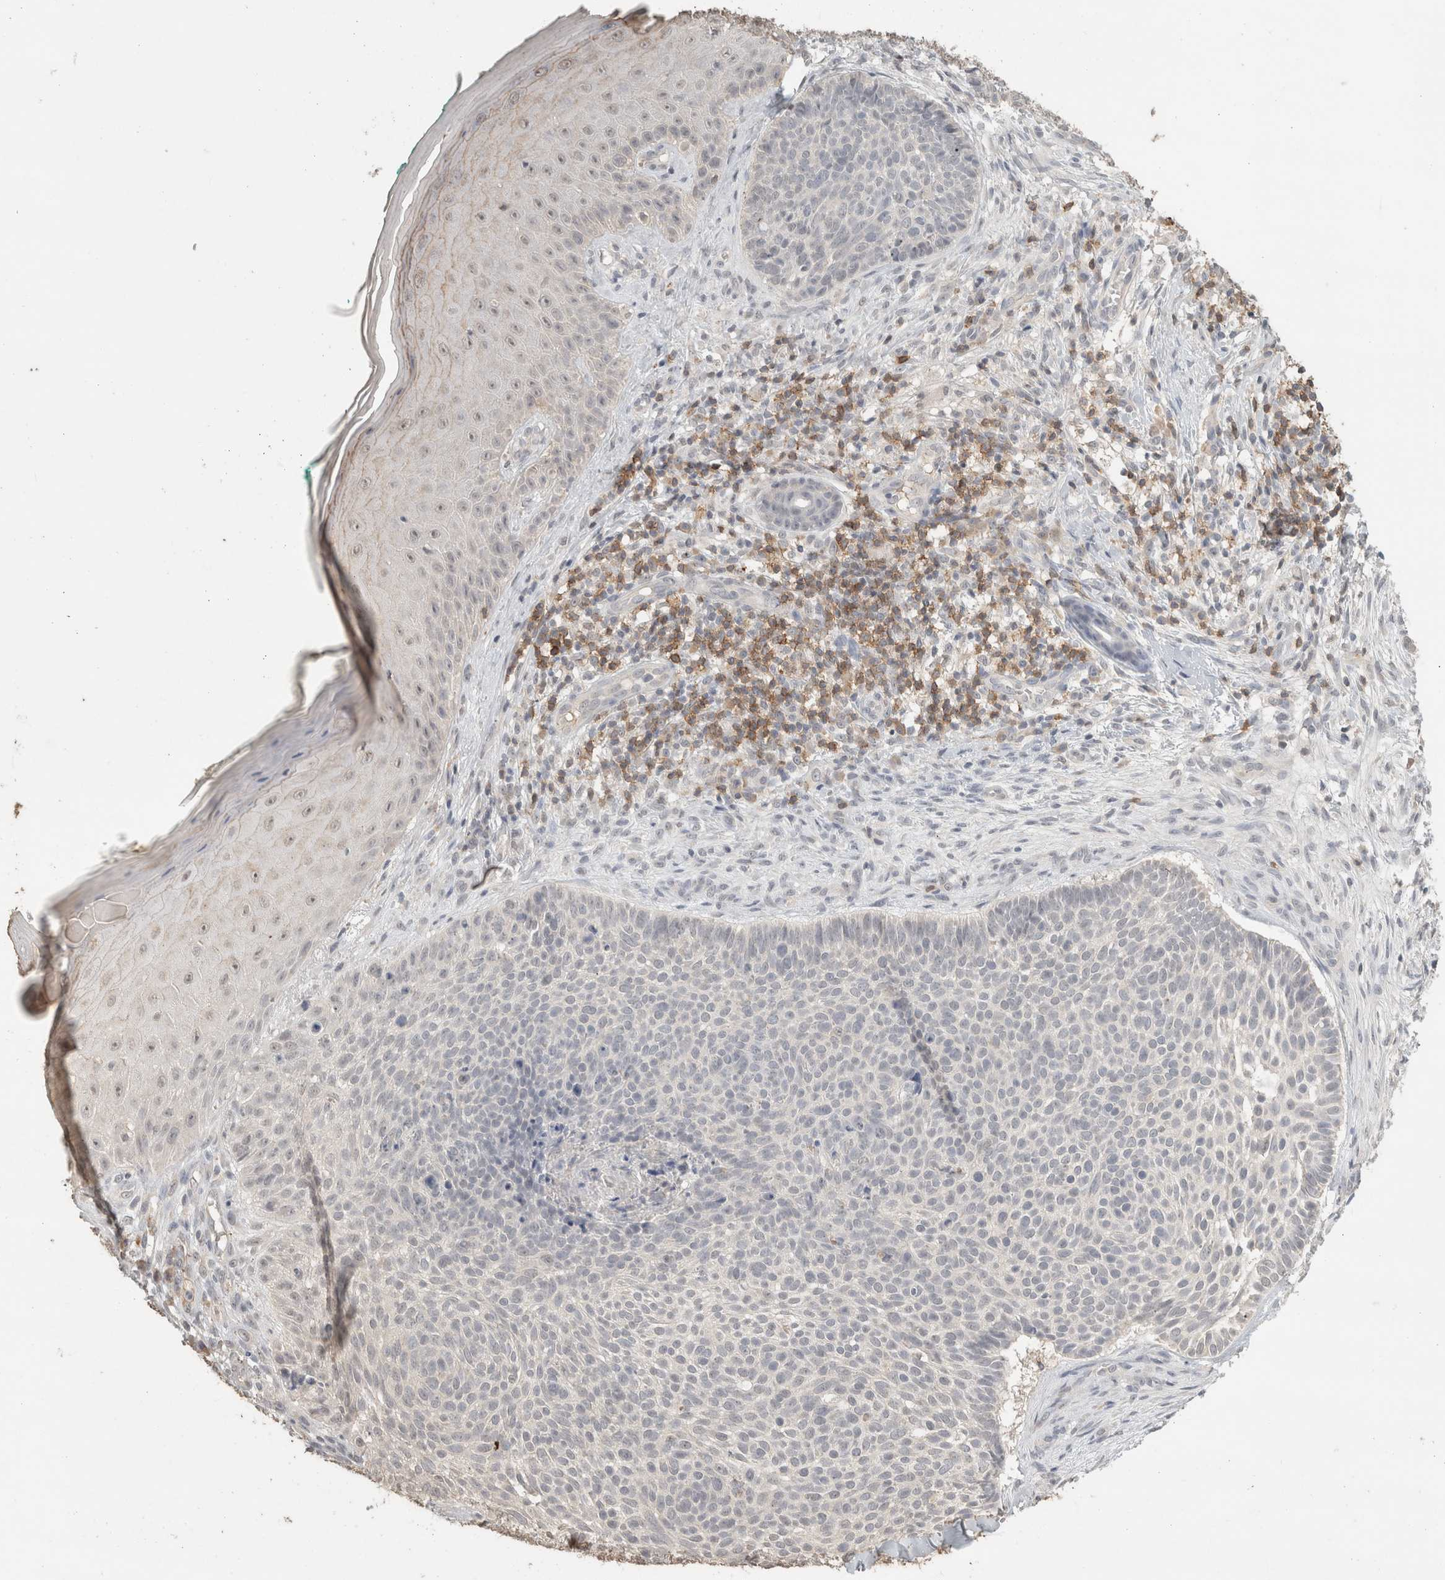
{"staining": {"intensity": "negative", "quantity": "none", "location": "none"}, "tissue": "skin cancer", "cell_type": "Tumor cells", "image_type": "cancer", "snomed": [{"axis": "morphology", "description": "Normal tissue, NOS"}, {"axis": "morphology", "description": "Basal cell carcinoma"}, {"axis": "topography", "description": "Skin"}], "caption": "This is a histopathology image of immunohistochemistry (IHC) staining of skin cancer, which shows no positivity in tumor cells.", "gene": "TRAT1", "patient": {"sex": "male", "age": 67}}